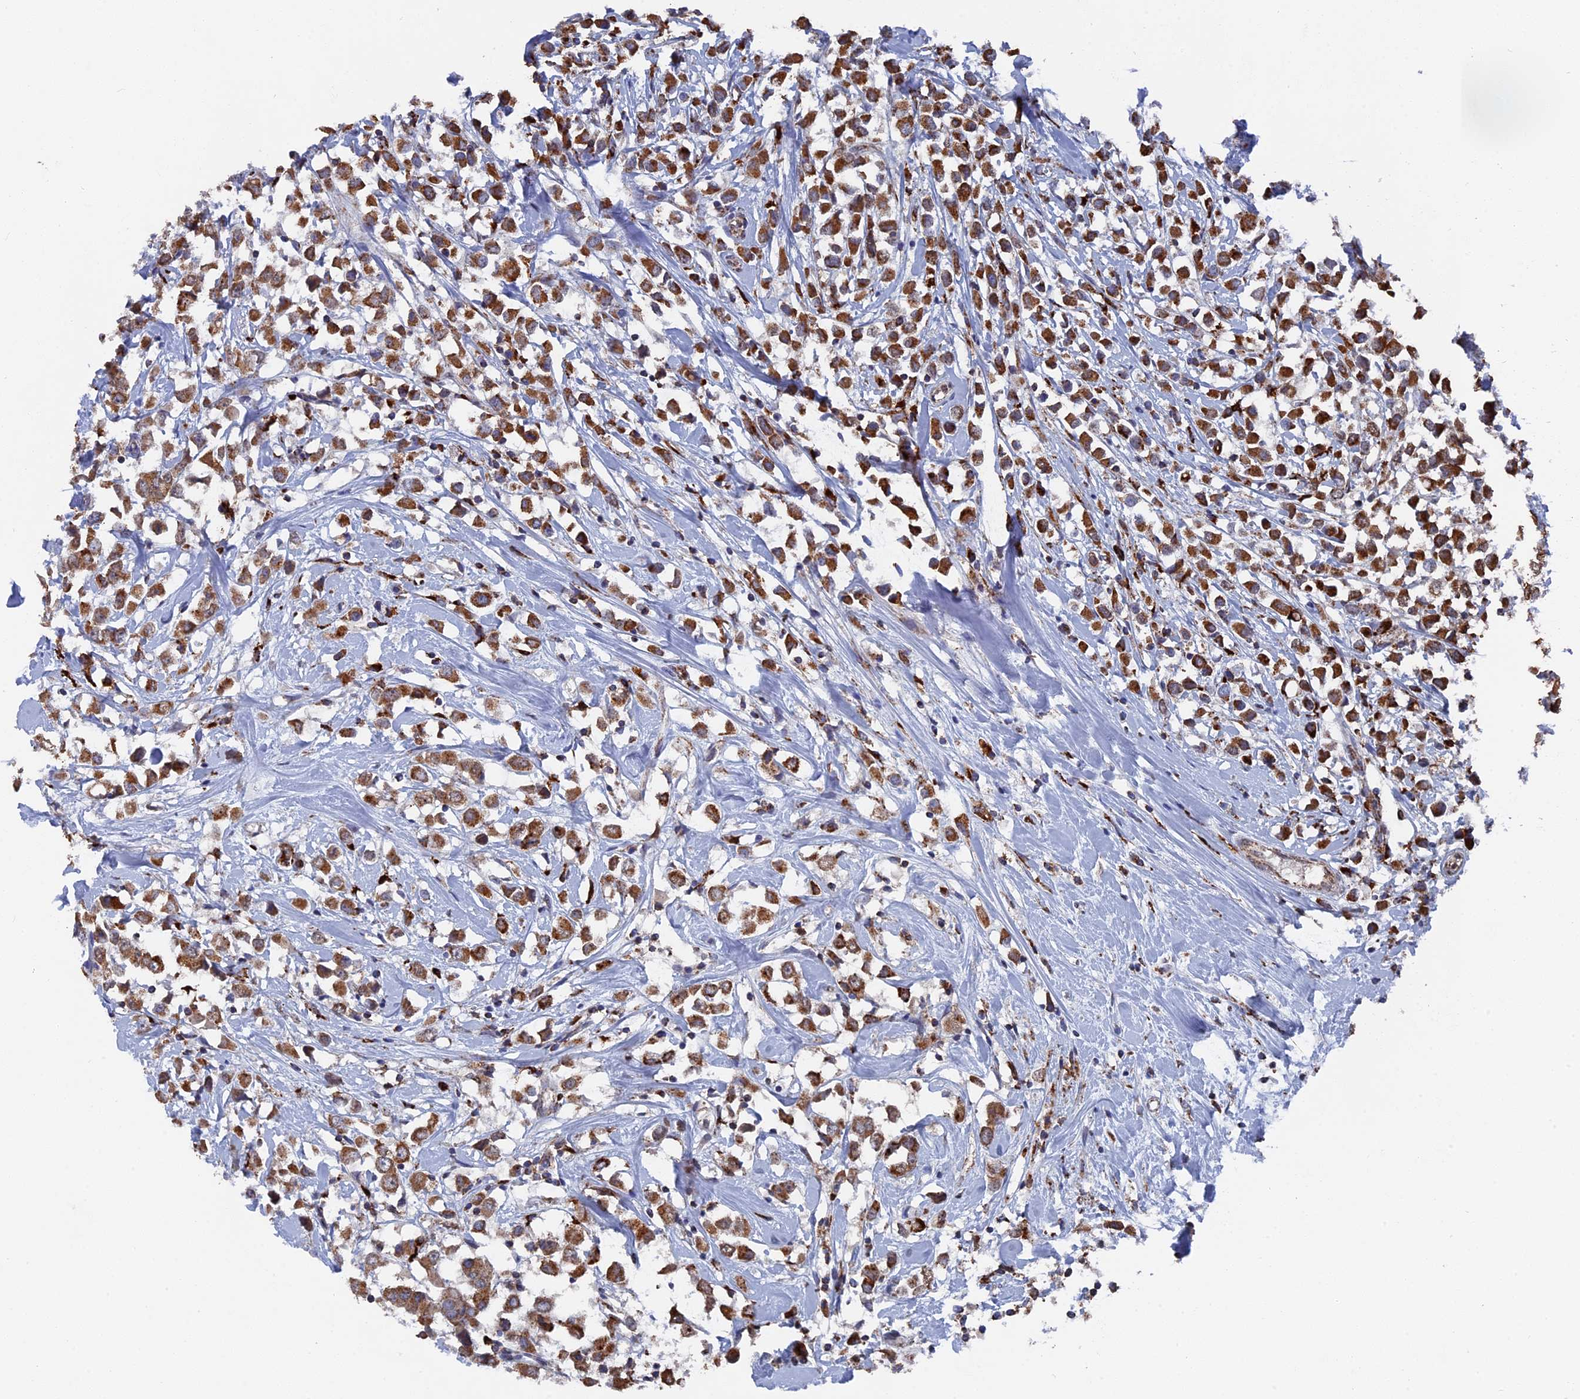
{"staining": {"intensity": "moderate", "quantity": ">75%", "location": "cytoplasmic/membranous"}, "tissue": "breast cancer", "cell_type": "Tumor cells", "image_type": "cancer", "snomed": [{"axis": "morphology", "description": "Duct carcinoma"}, {"axis": "topography", "description": "Breast"}], "caption": "Immunohistochemical staining of human breast cancer exhibits medium levels of moderate cytoplasmic/membranous protein staining in about >75% of tumor cells. The protein of interest is stained brown, and the nuclei are stained in blue (DAB IHC with brightfield microscopy, high magnification).", "gene": "SMG9", "patient": {"sex": "female", "age": 61}}